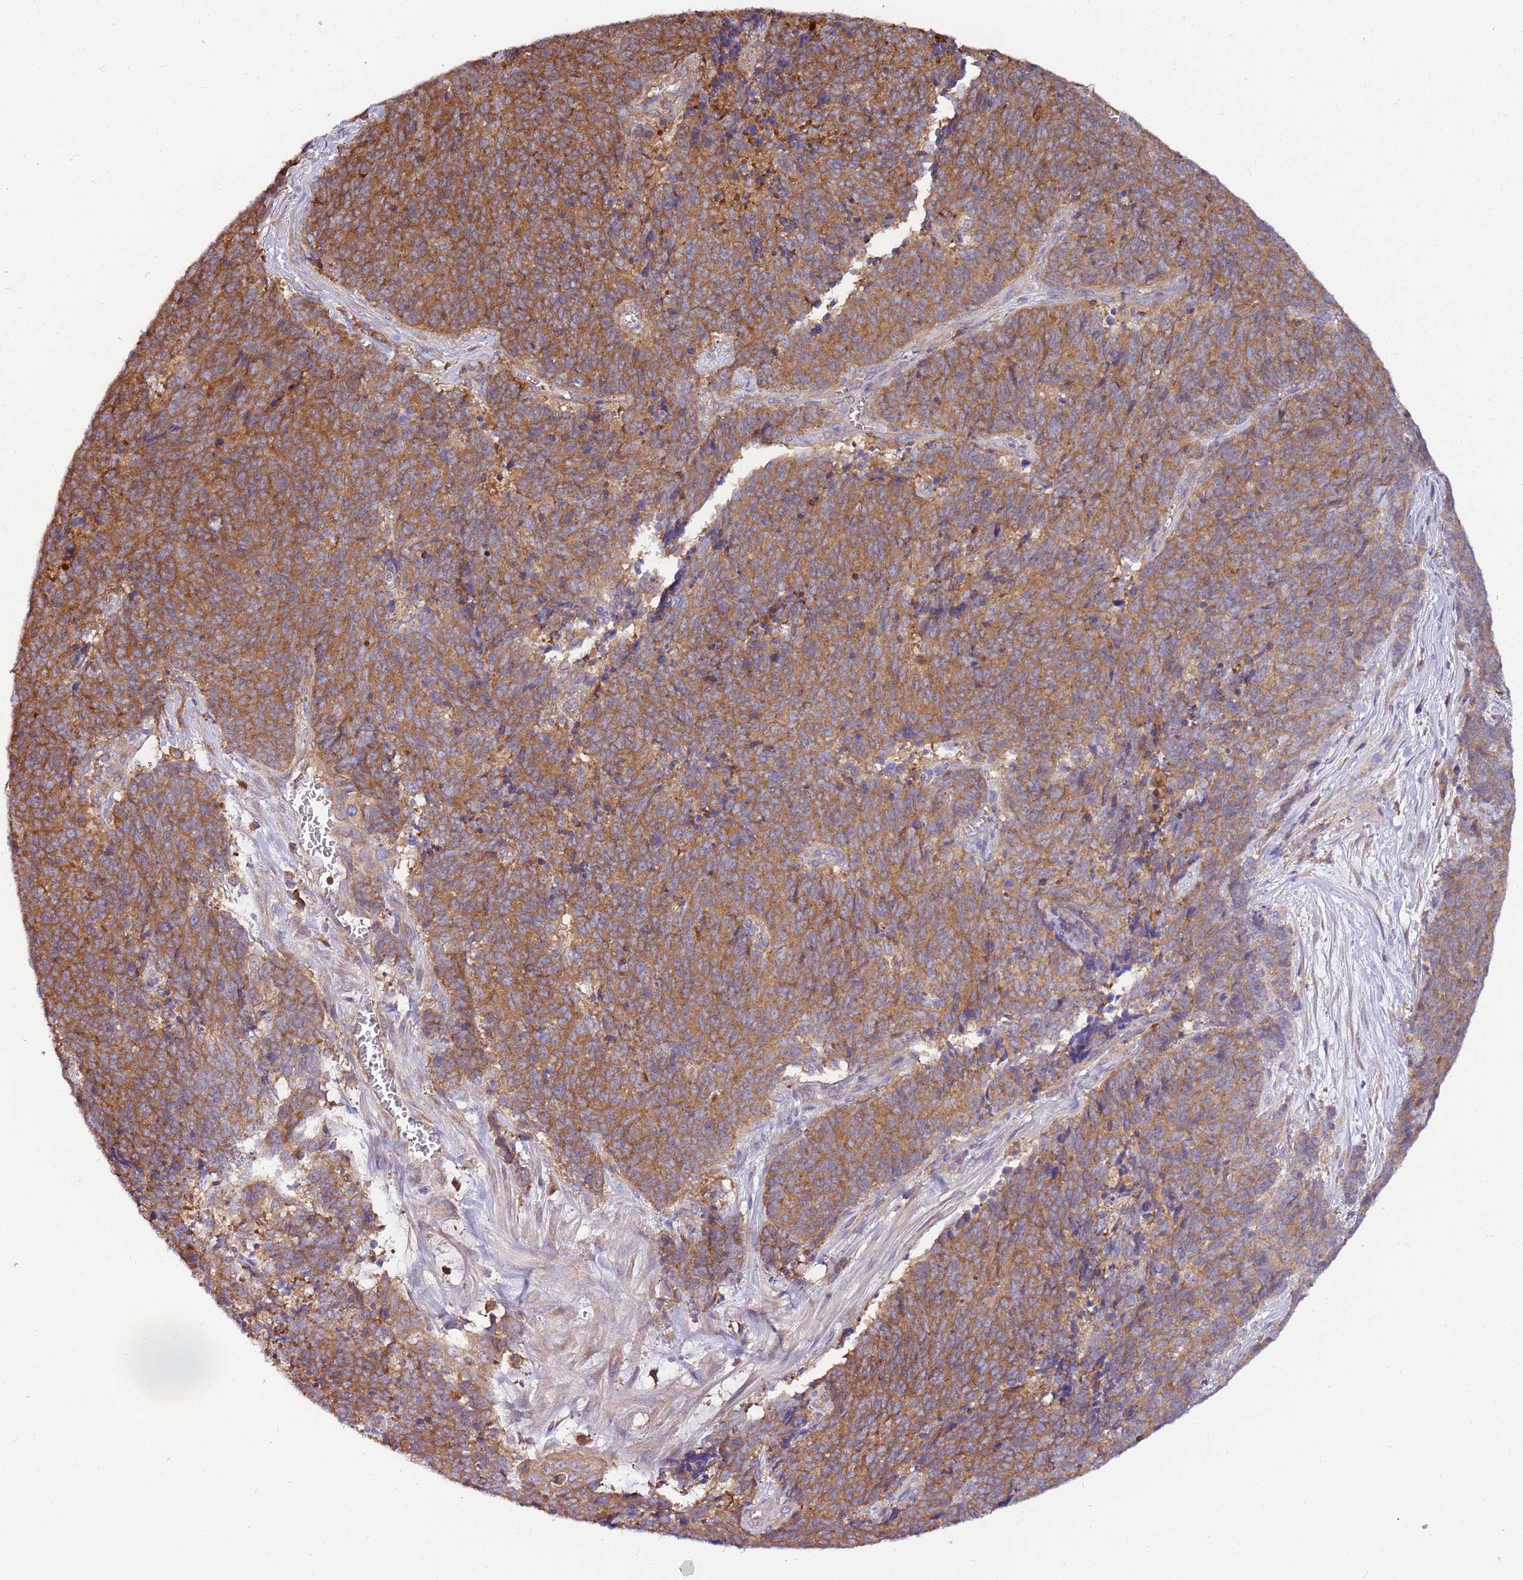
{"staining": {"intensity": "strong", "quantity": ">75%", "location": "cytoplasmic/membranous"}, "tissue": "cervical cancer", "cell_type": "Tumor cells", "image_type": "cancer", "snomed": [{"axis": "morphology", "description": "Squamous cell carcinoma, NOS"}, {"axis": "topography", "description": "Cervix"}], "caption": "Squamous cell carcinoma (cervical) stained for a protein (brown) reveals strong cytoplasmic/membranous positive expression in approximately >75% of tumor cells.", "gene": "ATXN2L", "patient": {"sex": "female", "age": 29}}